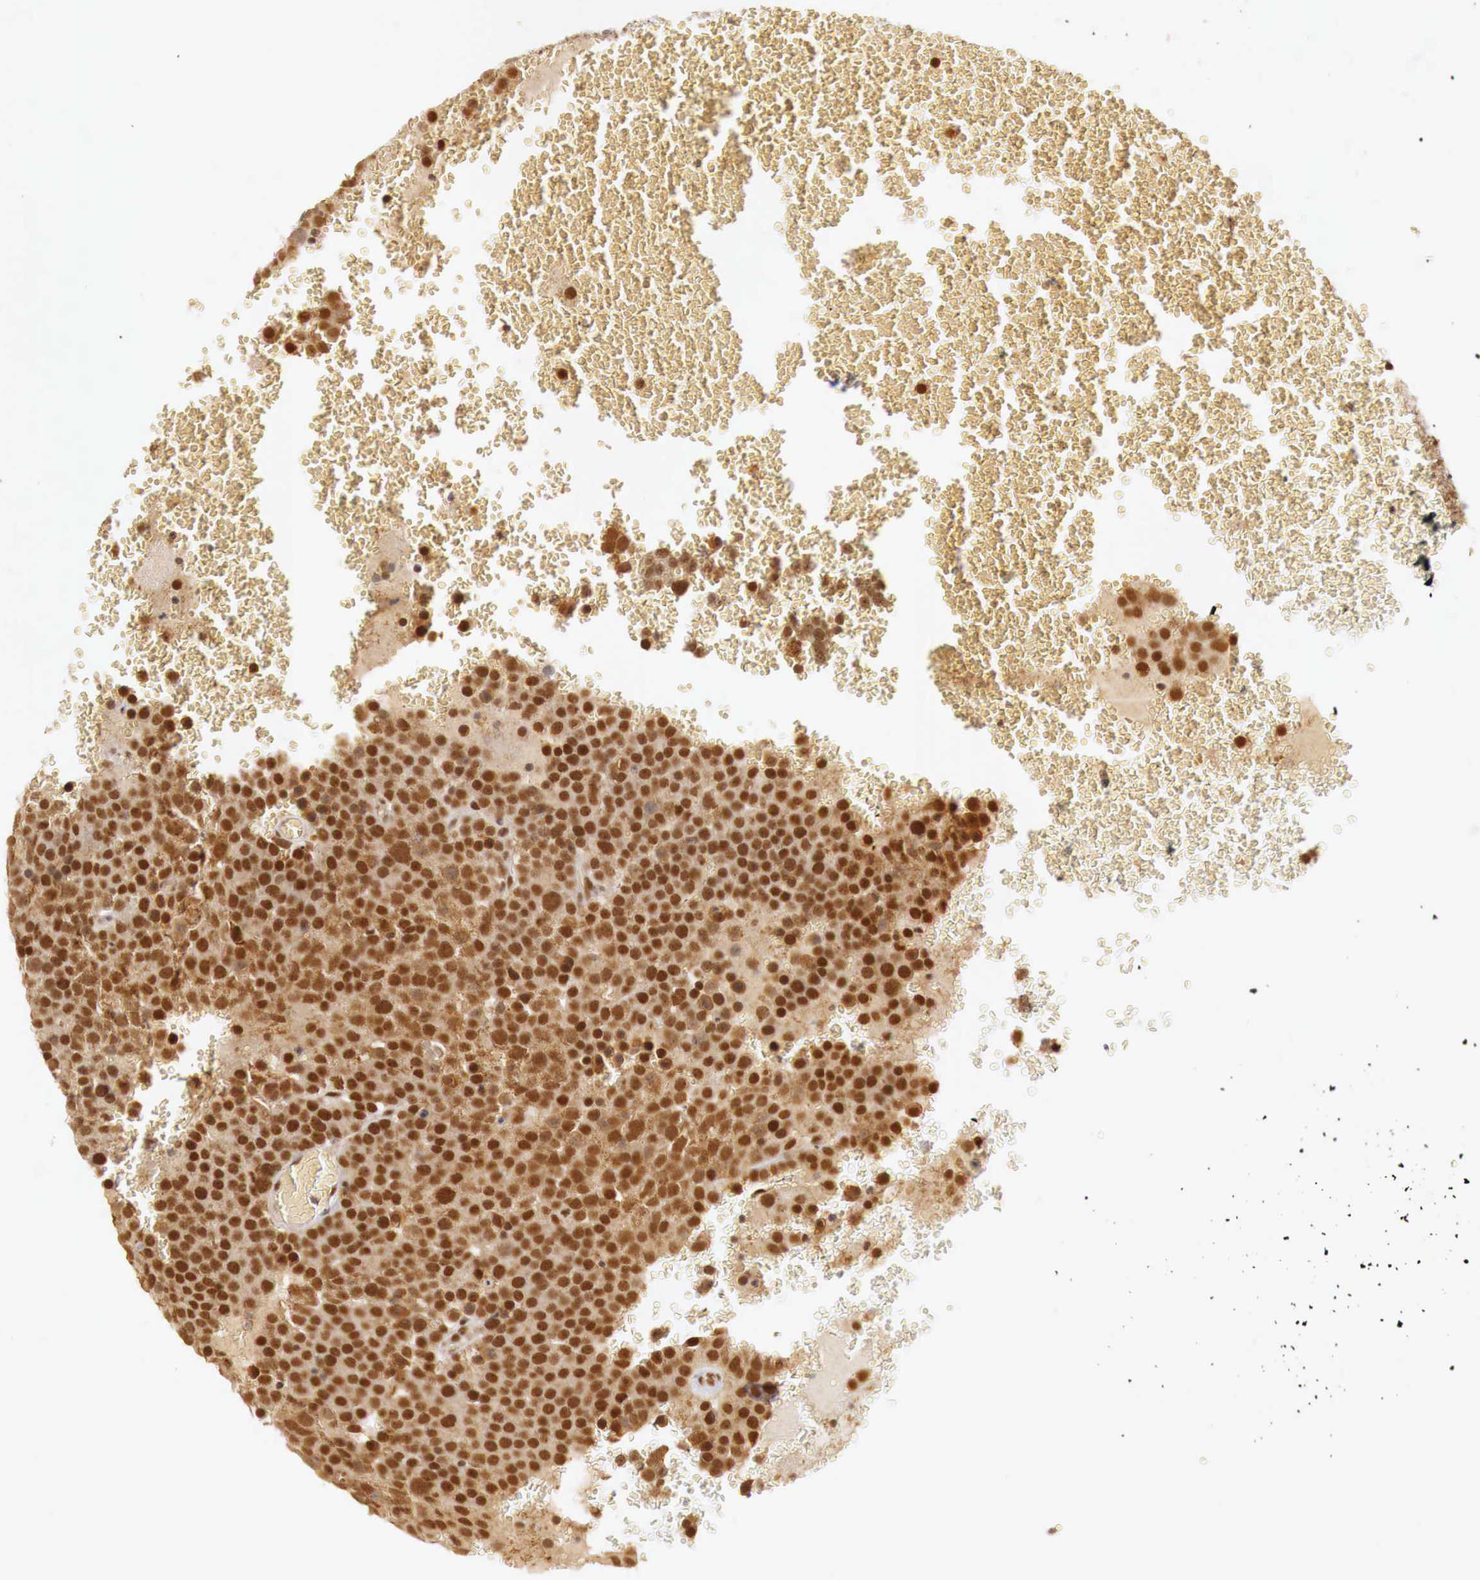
{"staining": {"intensity": "strong", "quantity": ">75%", "location": "cytoplasmic/membranous,nuclear"}, "tissue": "testis cancer", "cell_type": "Tumor cells", "image_type": "cancer", "snomed": [{"axis": "morphology", "description": "Seminoma, NOS"}, {"axis": "topography", "description": "Testis"}], "caption": "Immunohistochemistry (IHC) micrograph of neoplastic tissue: testis cancer (seminoma) stained using immunohistochemistry (IHC) exhibits high levels of strong protein expression localized specifically in the cytoplasmic/membranous and nuclear of tumor cells, appearing as a cytoplasmic/membranous and nuclear brown color.", "gene": "GPKOW", "patient": {"sex": "male", "age": 71}}